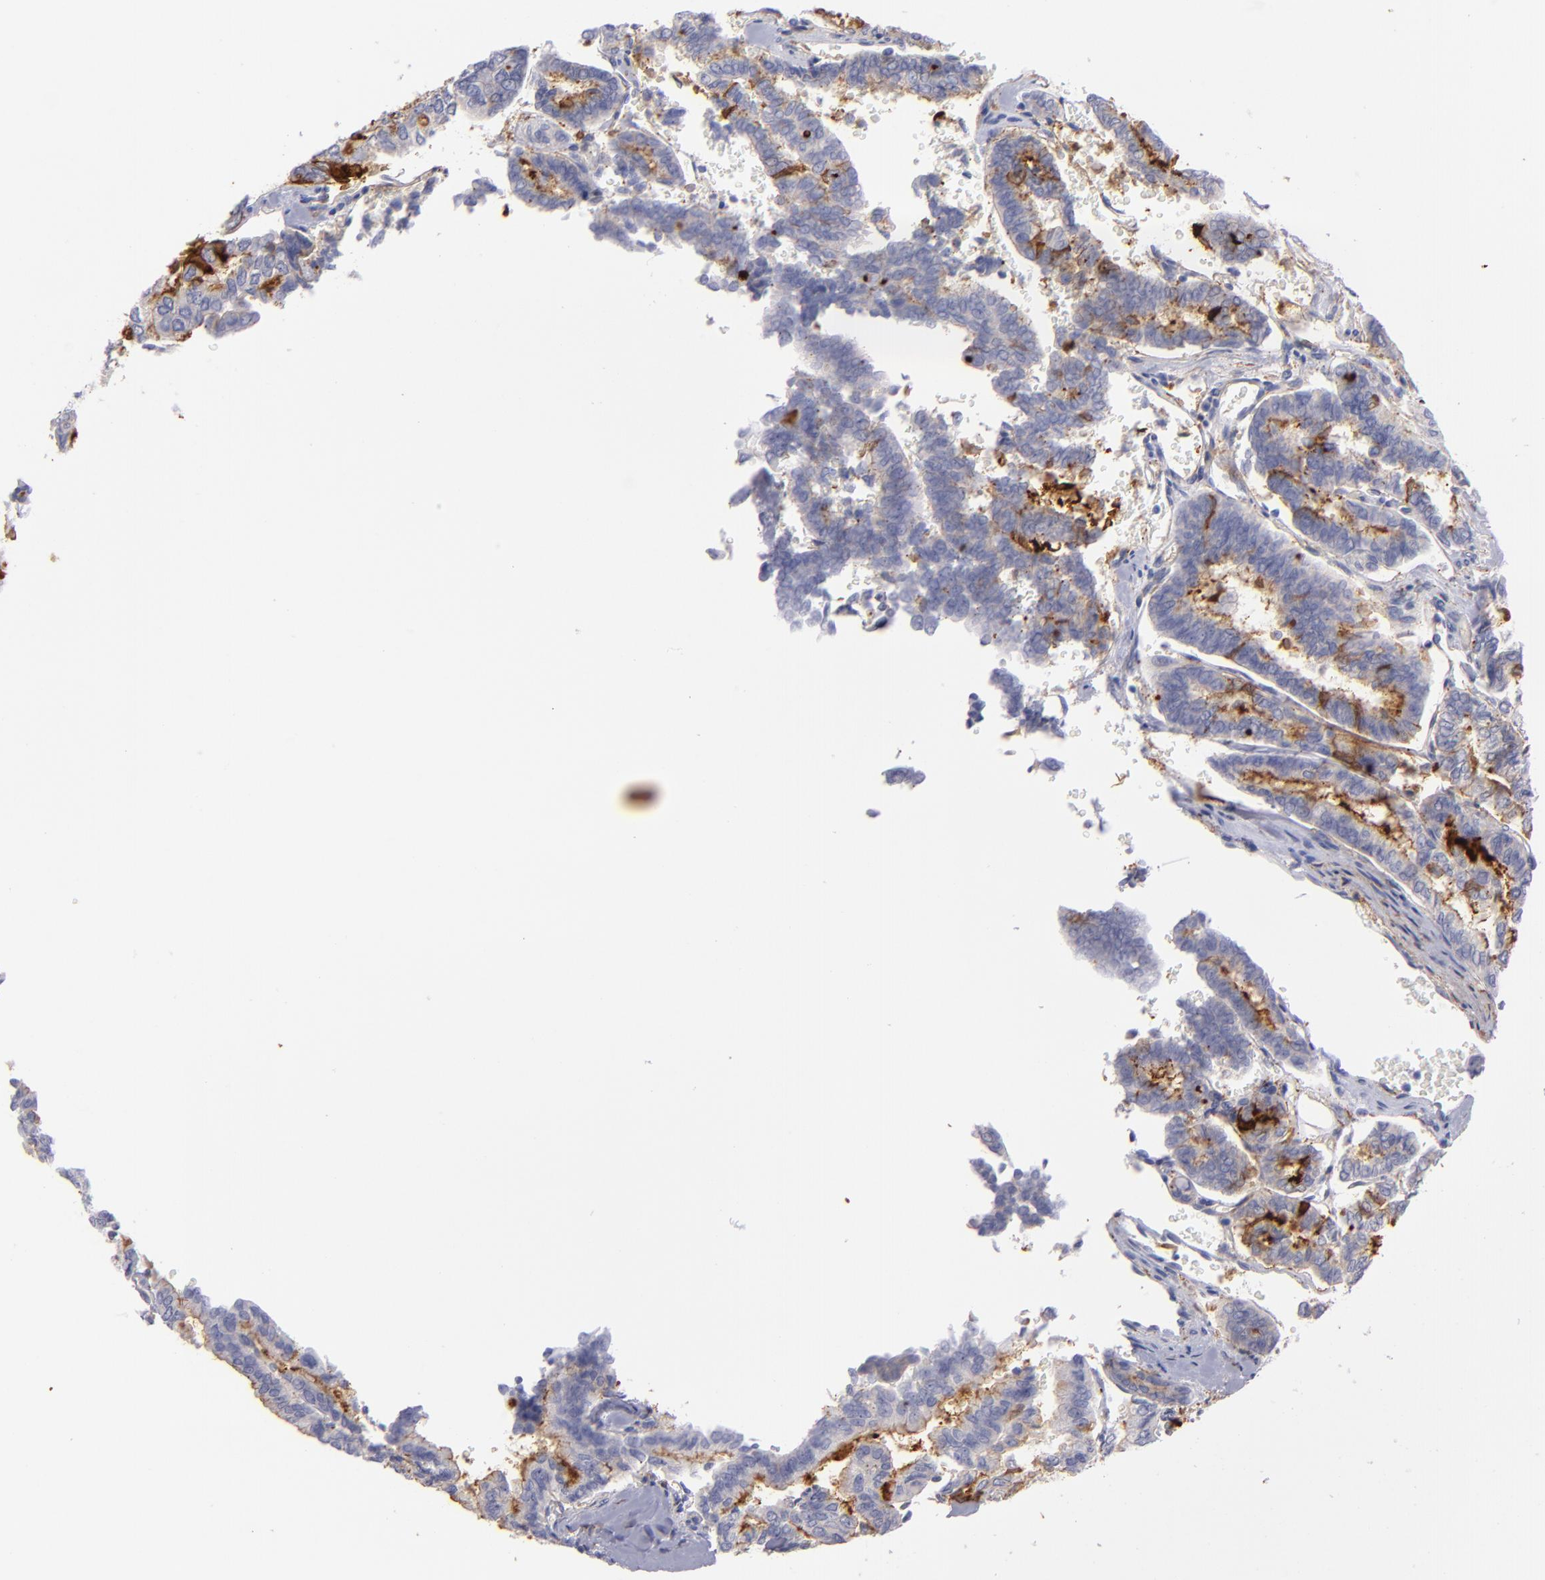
{"staining": {"intensity": "moderate", "quantity": "25%-75%", "location": "cytoplasmic/membranous"}, "tissue": "thyroid cancer", "cell_type": "Tumor cells", "image_type": "cancer", "snomed": [{"axis": "morphology", "description": "Papillary adenocarcinoma, NOS"}, {"axis": "topography", "description": "Thyroid gland"}], "caption": "An IHC histopathology image of tumor tissue is shown. Protein staining in brown labels moderate cytoplasmic/membranous positivity in thyroid papillary adenocarcinoma within tumor cells. Nuclei are stained in blue.", "gene": "MFGE8", "patient": {"sex": "female", "age": 35}}